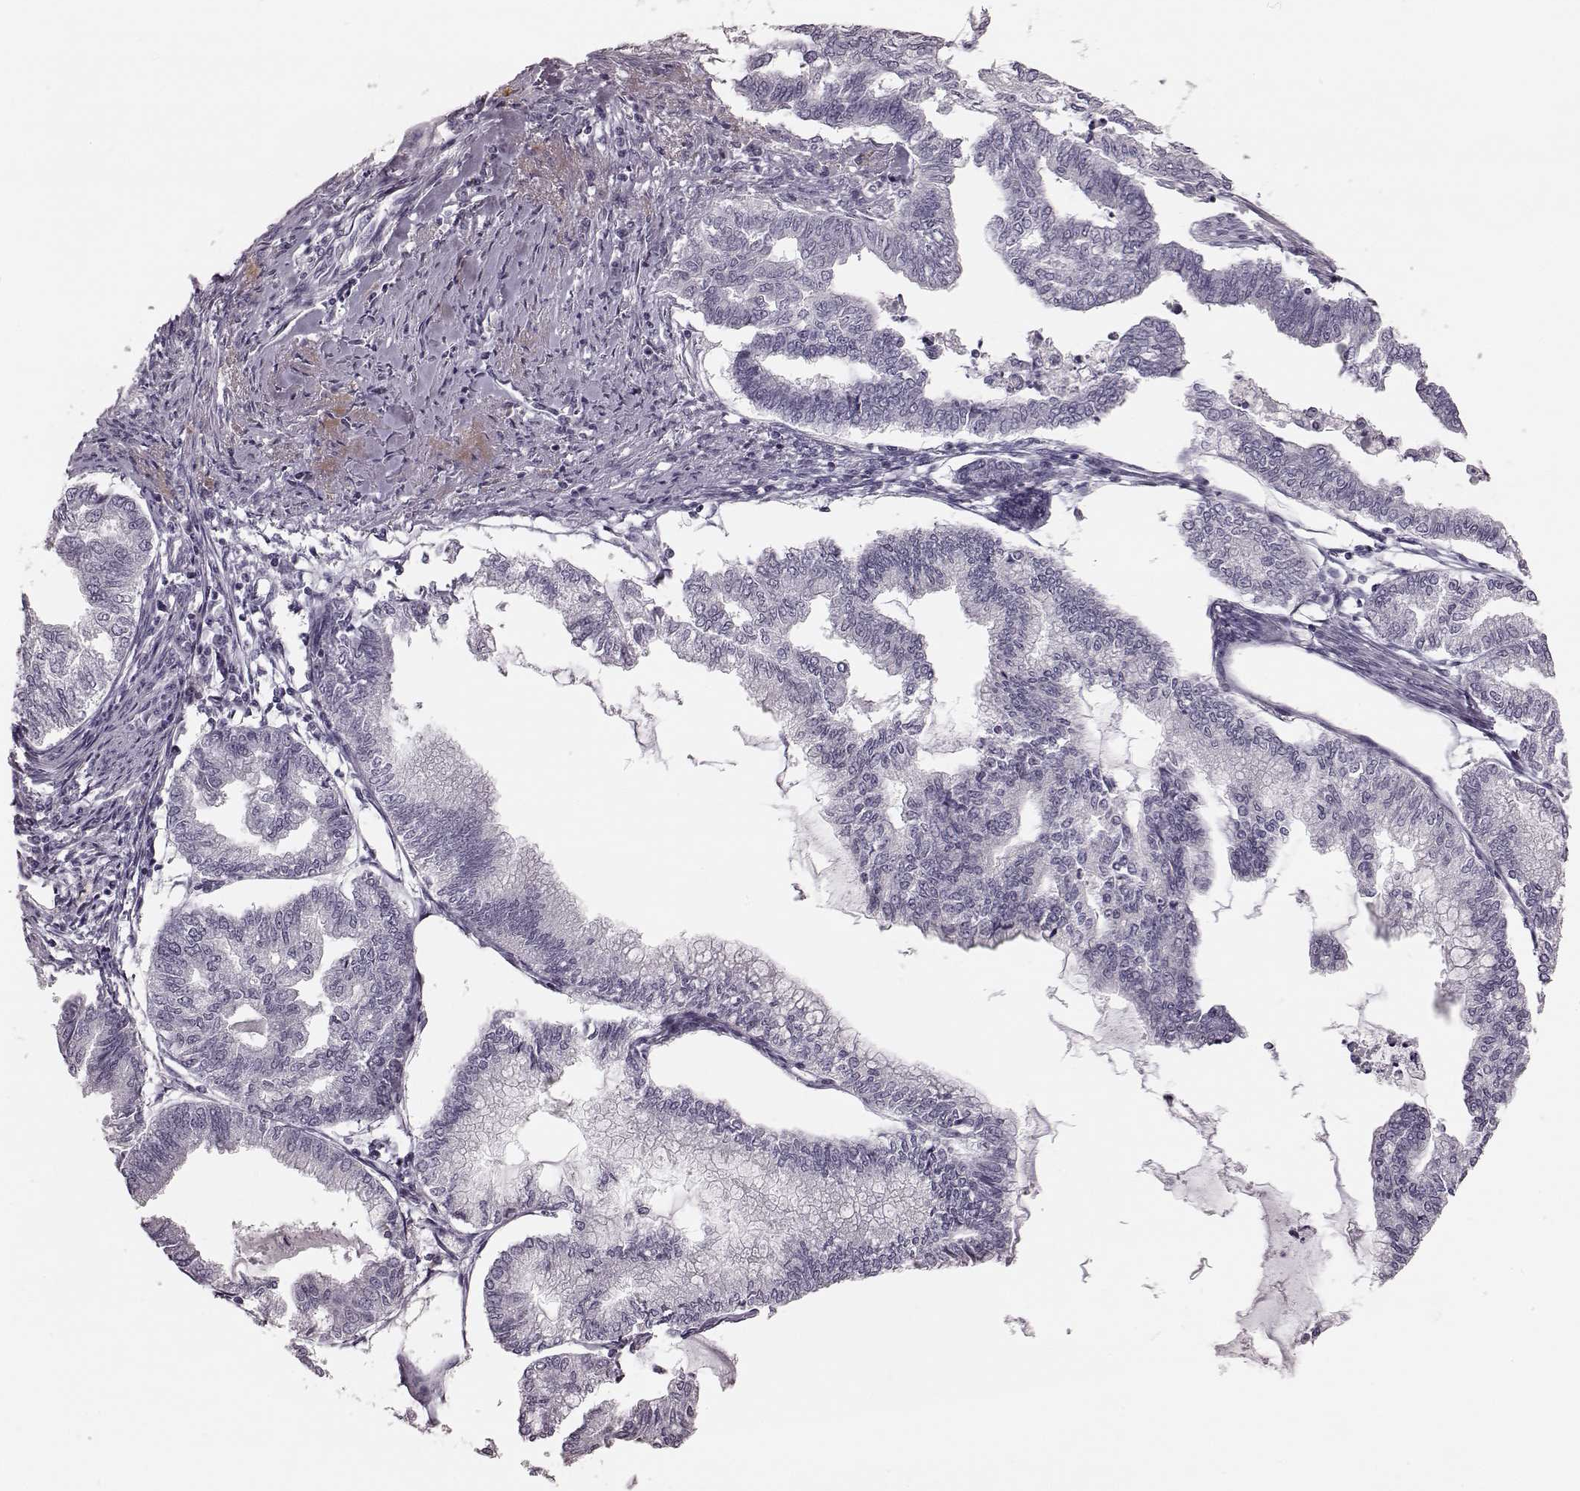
{"staining": {"intensity": "negative", "quantity": "none", "location": "none"}, "tissue": "endometrial cancer", "cell_type": "Tumor cells", "image_type": "cancer", "snomed": [{"axis": "morphology", "description": "Adenocarcinoma, NOS"}, {"axis": "topography", "description": "Endometrium"}], "caption": "Immunohistochemistry (IHC) histopathology image of human endometrial cancer stained for a protein (brown), which demonstrates no staining in tumor cells.", "gene": "ZNF433", "patient": {"sex": "female", "age": 79}}